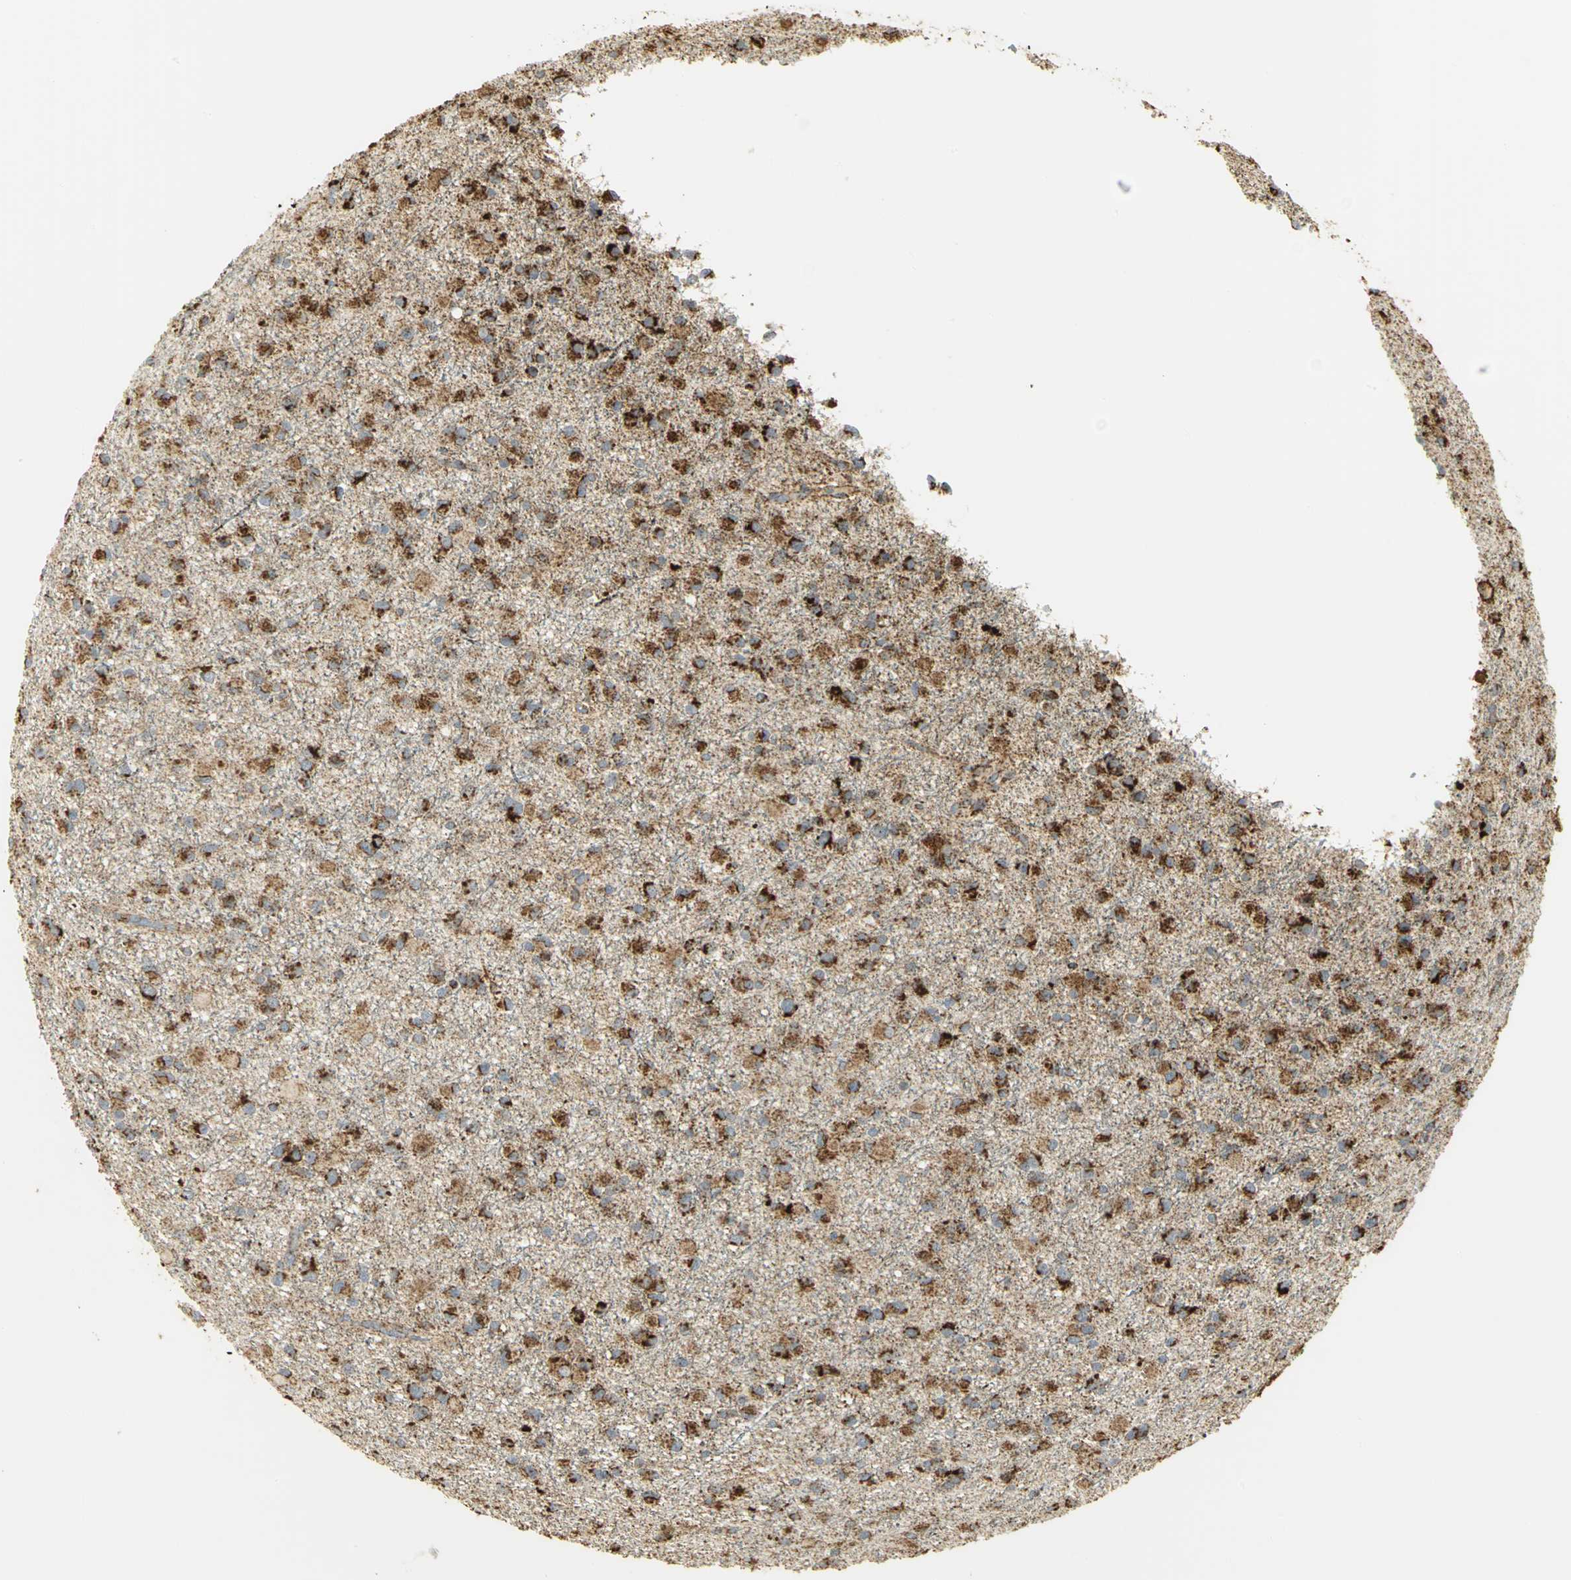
{"staining": {"intensity": "strong", "quantity": ">75%", "location": "cytoplasmic/membranous"}, "tissue": "glioma", "cell_type": "Tumor cells", "image_type": "cancer", "snomed": [{"axis": "morphology", "description": "Glioma, malignant, Low grade"}, {"axis": "topography", "description": "Brain"}], "caption": "Glioma tissue displays strong cytoplasmic/membranous positivity in about >75% of tumor cells, visualized by immunohistochemistry.", "gene": "VDAC1", "patient": {"sex": "male", "age": 42}}